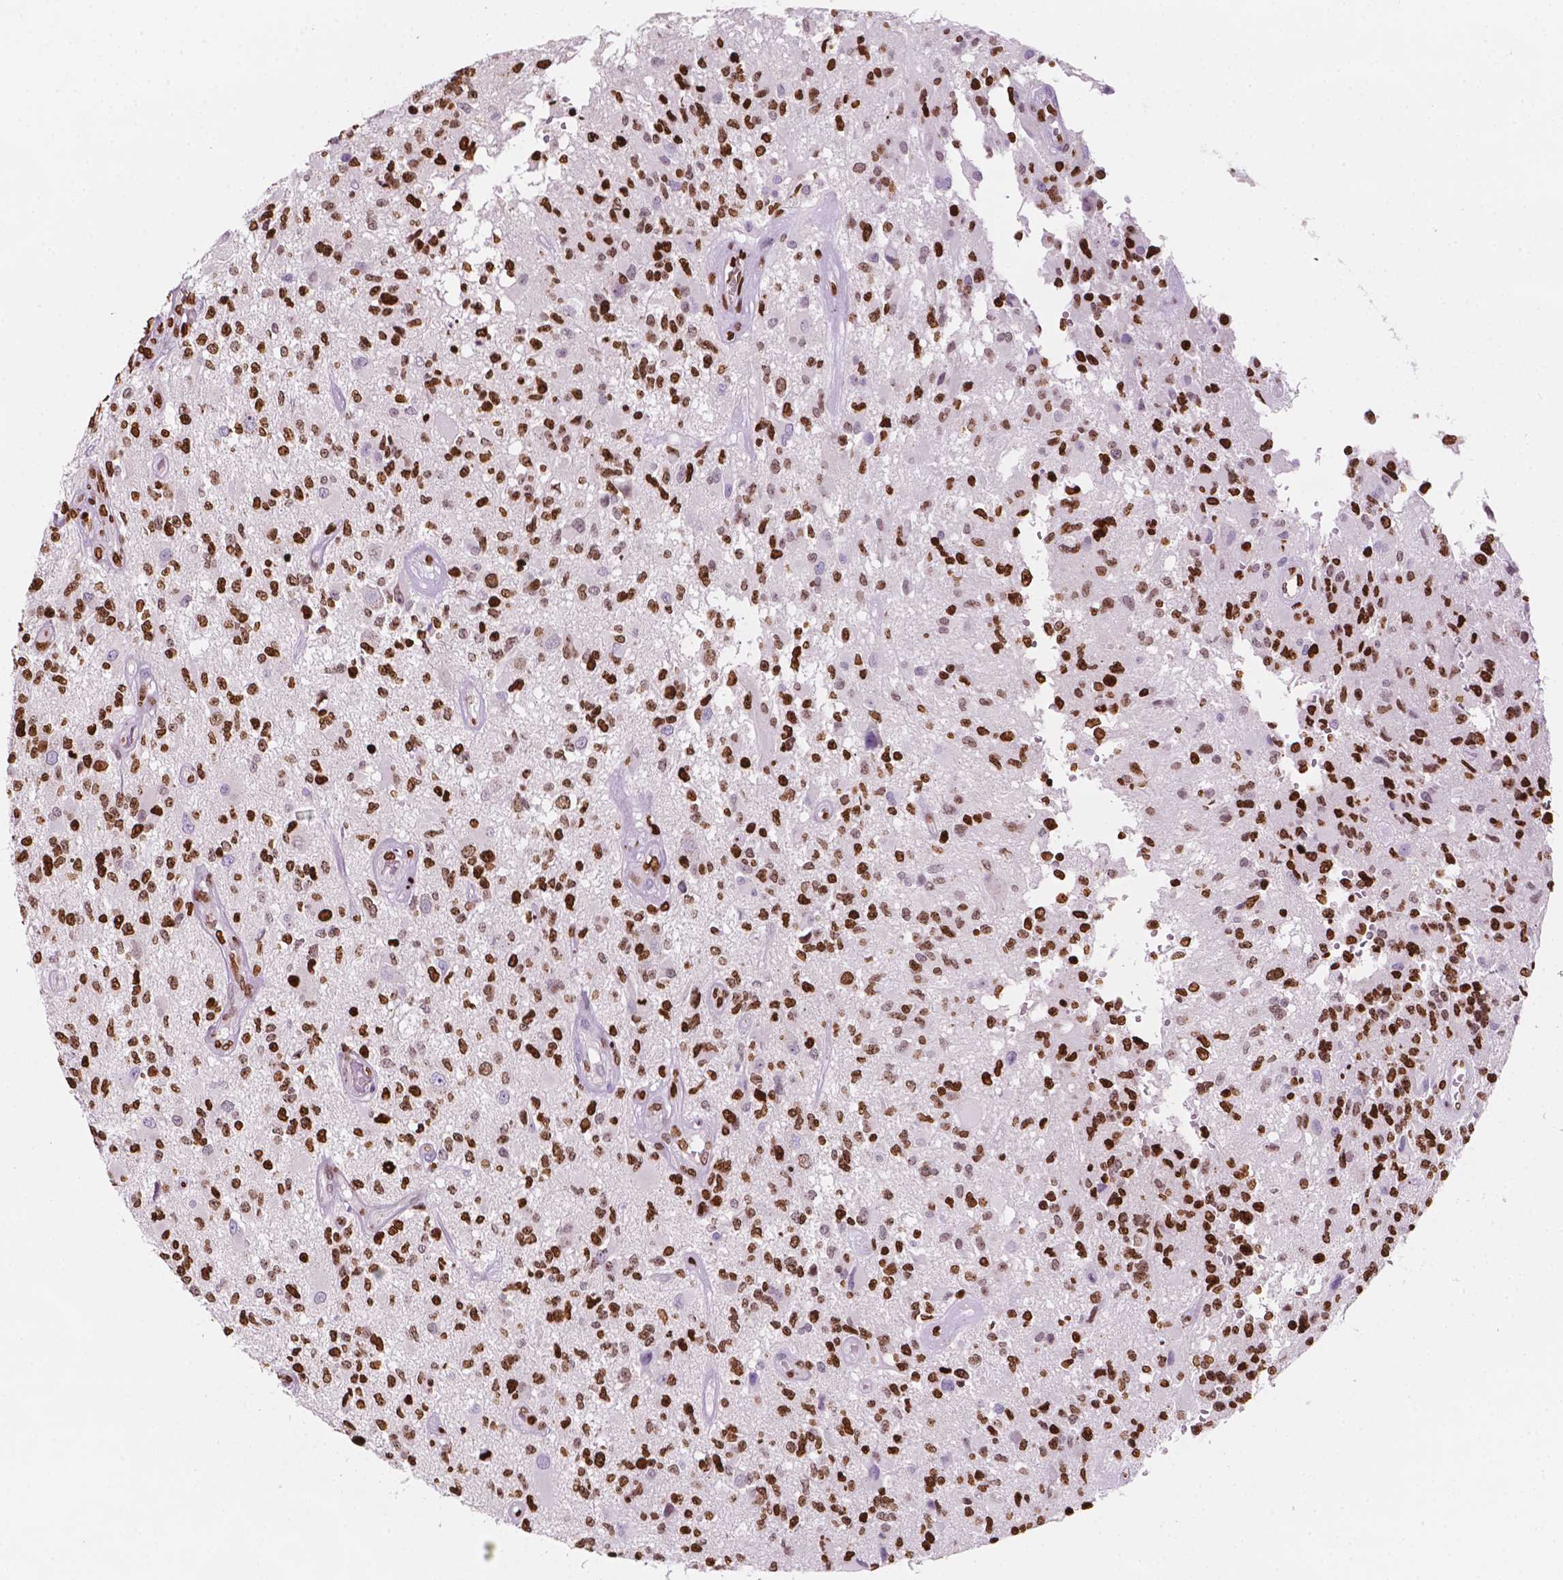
{"staining": {"intensity": "strong", "quantity": ">75%", "location": "nuclear"}, "tissue": "glioma", "cell_type": "Tumor cells", "image_type": "cancer", "snomed": [{"axis": "morphology", "description": "Glioma, malignant, High grade"}, {"axis": "topography", "description": "Brain"}], "caption": "Immunohistochemical staining of human high-grade glioma (malignant) exhibits high levels of strong nuclear protein expression in about >75% of tumor cells.", "gene": "CBY3", "patient": {"sex": "female", "age": 63}}